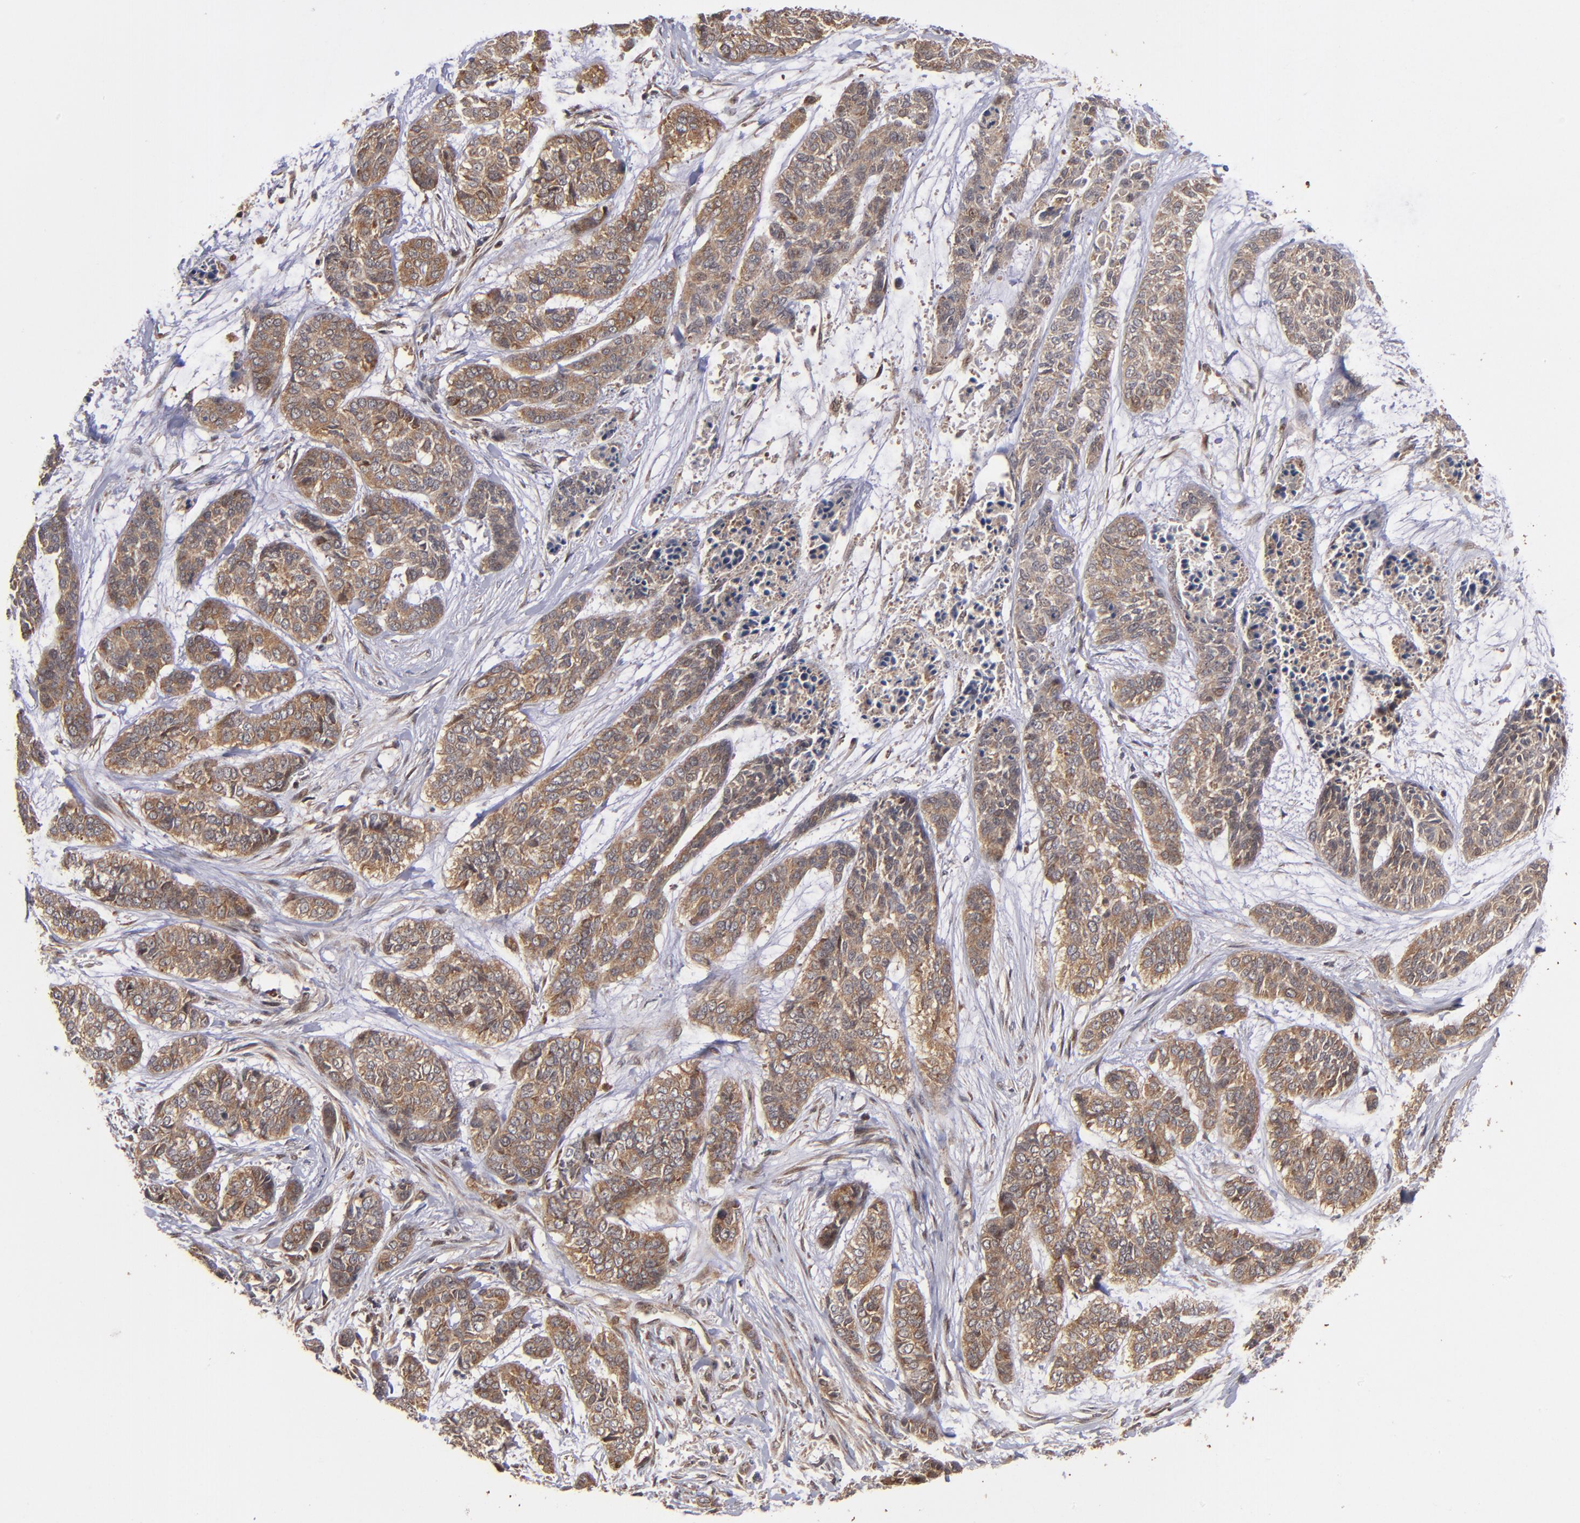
{"staining": {"intensity": "moderate", "quantity": ">75%", "location": "cytoplasmic/membranous"}, "tissue": "skin cancer", "cell_type": "Tumor cells", "image_type": "cancer", "snomed": [{"axis": "morphology", "description": "Basal cell carcinoma"}, {"axis": "topography", "description": "Skin"}], "caption": "Tumor cells show moderate cytoplasmic/membranous positivity in approximately >75% of cells in skin cancer (basal cell carcinoma). The staining was performed using DAB (3,3'-diaminobenzidine), with brown indicating positive protein expression. Nuclei are stained blue with hematoxylin.", "gene": "BDKRB1", "patient": {"sex": "female", "age": 64}}